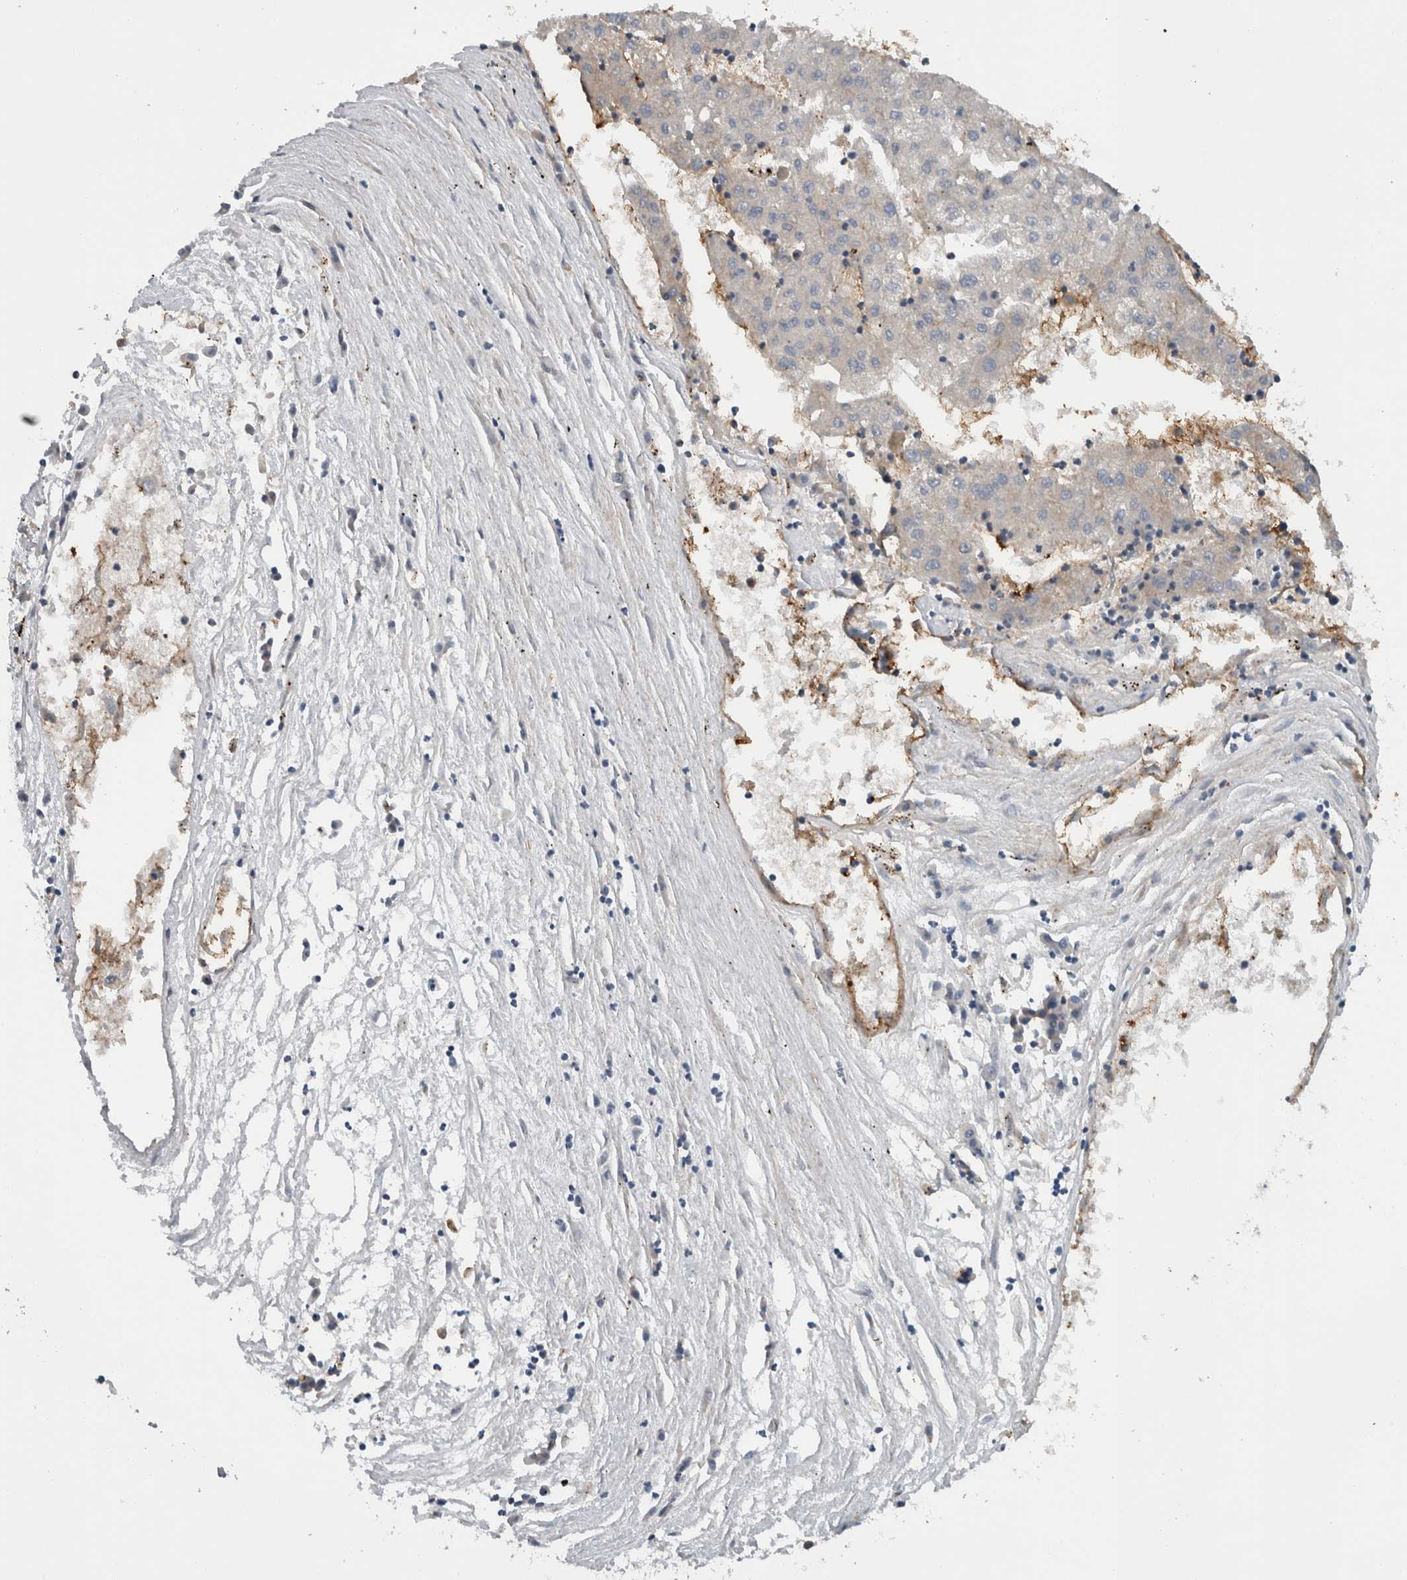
{"staining": {"intensity": "negative", "quantity": "none", "location": "none"}, "tissue": "liver cancer", "cell_type": "Tumor cells", "image_type": "cancer", "snomed": [{"axis": "morphology", "description": "Carcinoma, Hepatocellular, NOS"}, {"axis": "topography", "description": "Liver"}], "caption": "High magnification brightfield microscopy of liver cancer (hepatocellular carcinoma) stained with DAB (brown) and counterstained with hematoxylin (blue): tumor cells show no significant staining. The staining is performed using DAB brown chromogen with nuclei counter-stained in using hematoxylin.", "gene": "CD59", "patient": {"sex": "male", "age": 72}}